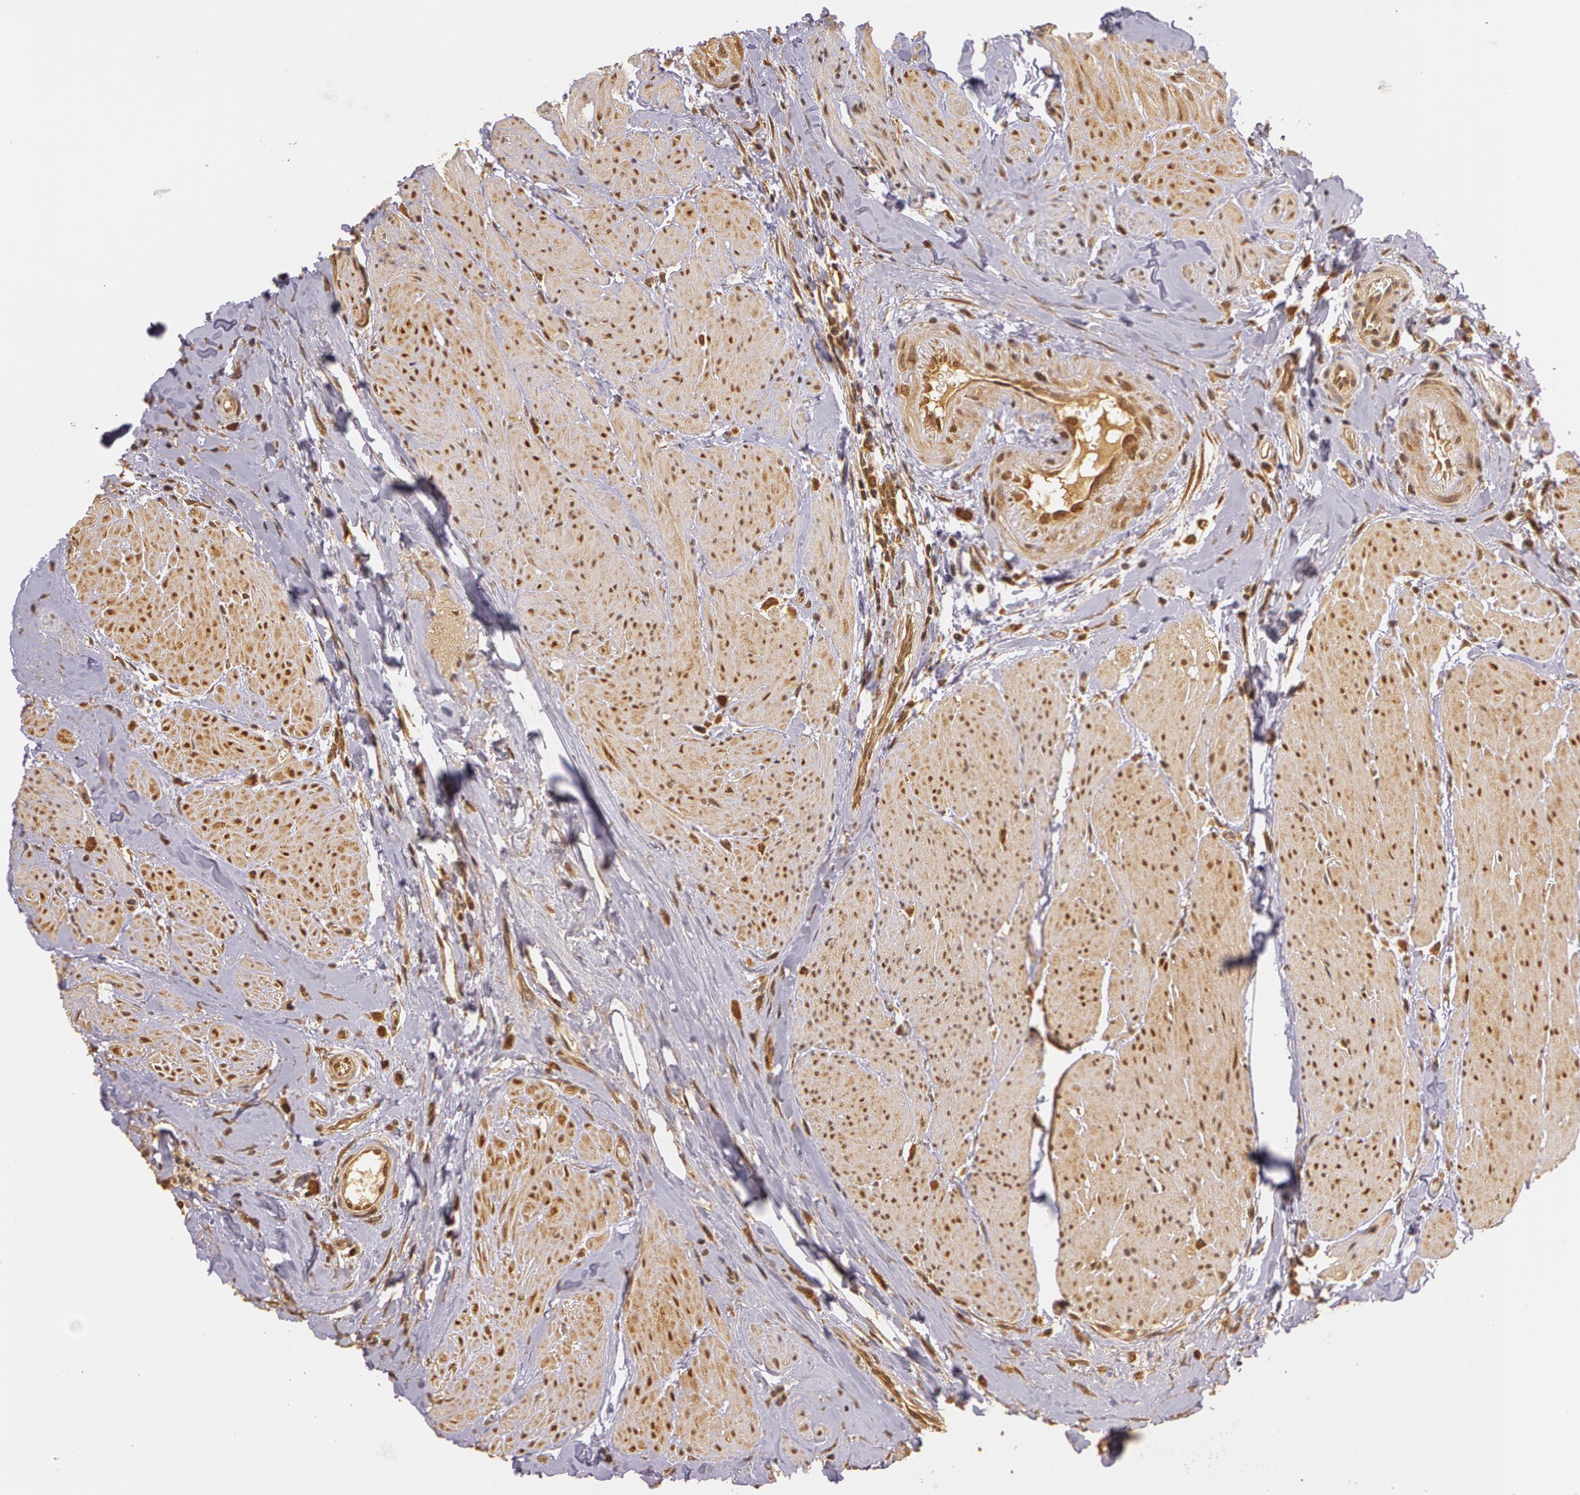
{"staining": {"intensity": "moderate", "quantity": ">75%", "location": "cytoplasmic/membranous"}, "tissue": "urothelial cancer", "cell_type": "Tumor cells", "image_type": "cancer", "snomed": [{"axis": "morphology", "description": "Urothelial carcinoma, High grade"}, {"axis": "topography", "description": "Urinary bladder"}], "caption": "Immunohistochemical staining of urothelial carcinoma (high-grade) reveals medium levels of moderate cytoplasmic/membranous staining in about >75% of tumor cells. (brown staining indicates protein expression, while blue staining denotes nuclei).", "gene": "ASCC2", "patient": {"sex": "male", "age": 66}}